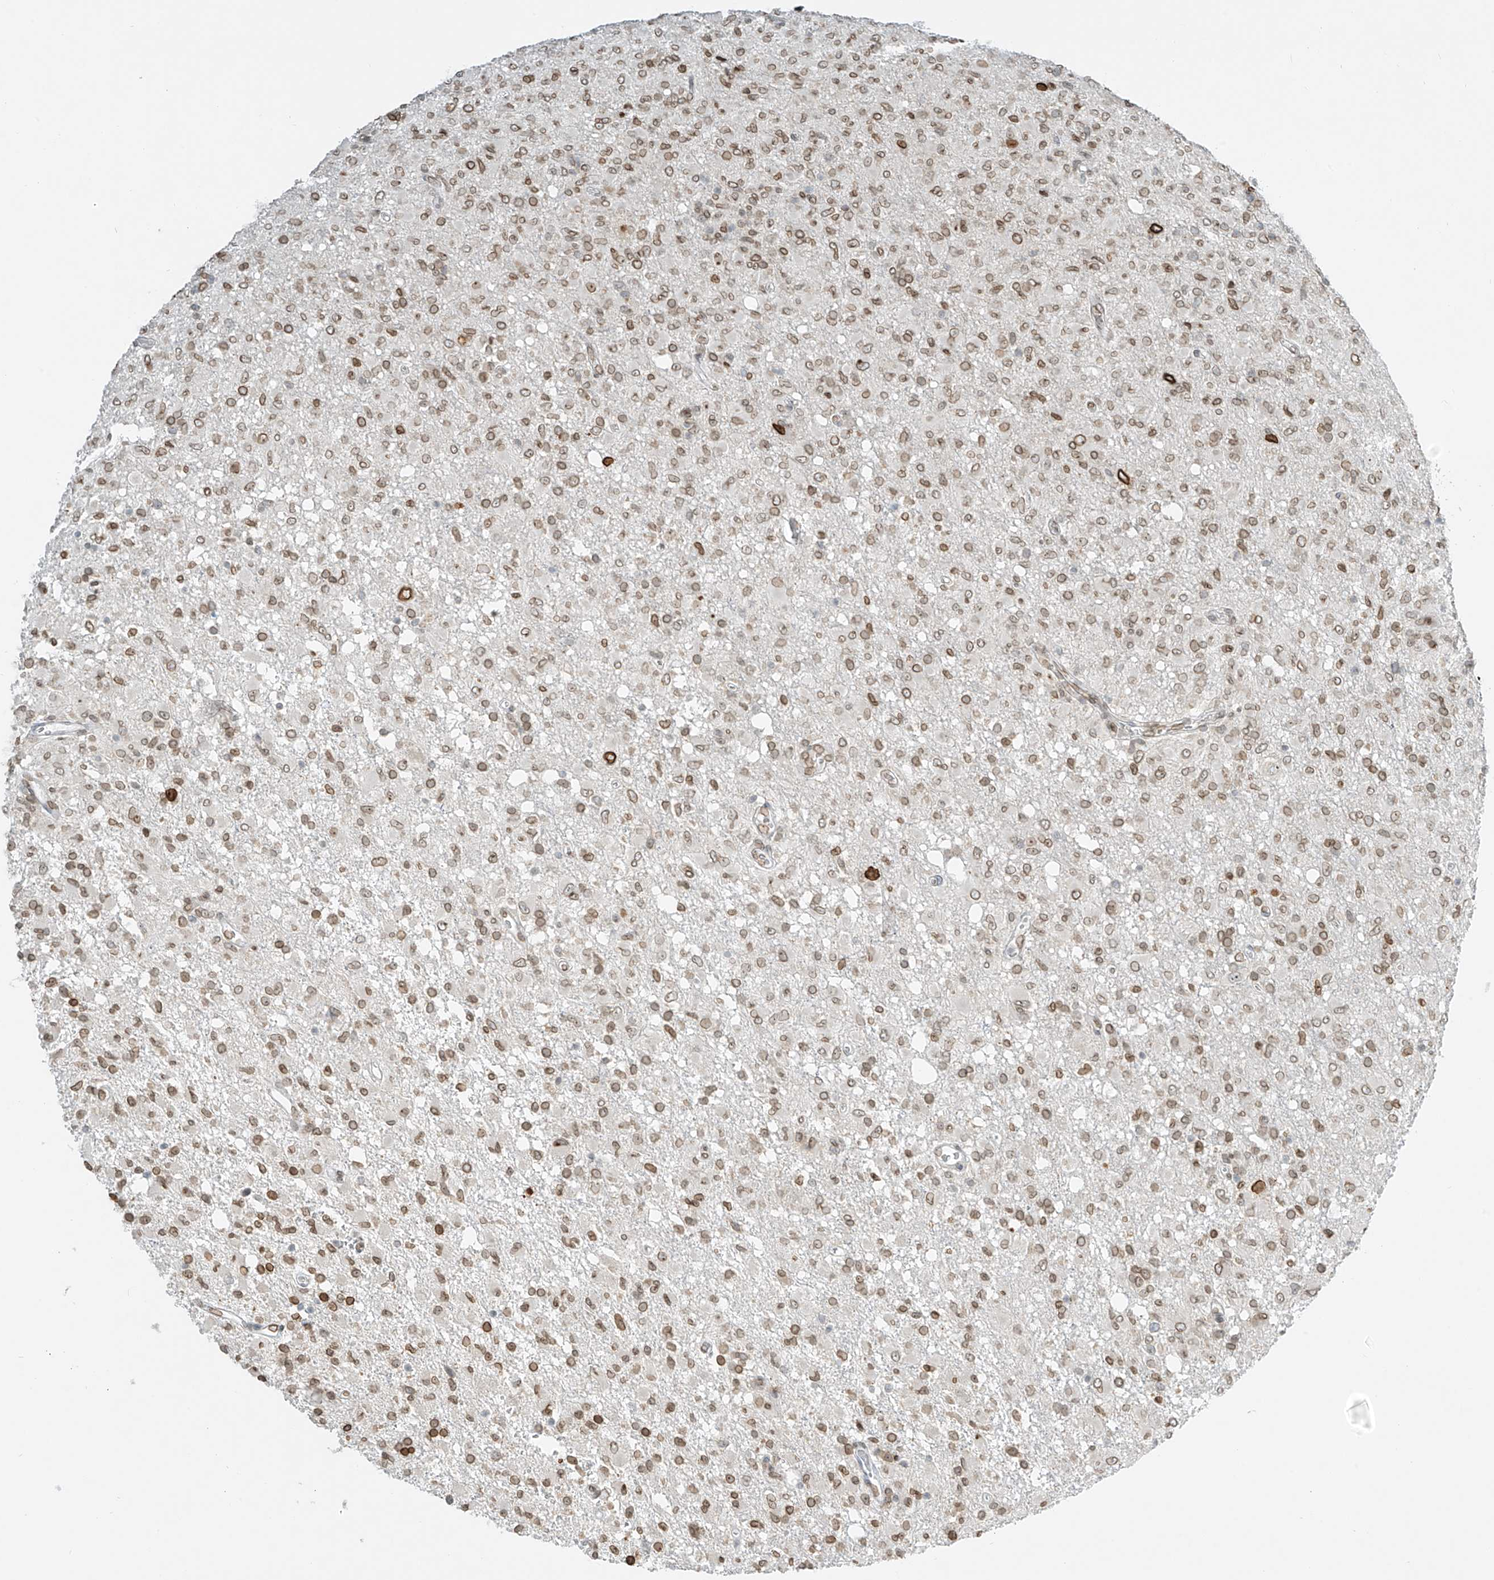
{"staining": {"intensity": "moderate", "quantity": "25%-75%", "location": "cytoplasmic/membranous,nuclear"}, "tissue": "glioma", "cell_type": "Tumor cells", "image_type": "cancer", "snomed": [{"axis": "morphology", "description": "Glioma, malignant, High grade"}, {"axis": "topography", "description": "Brain"}], "caption": "Protein expression analysis of malignant glioma (high-grade) demonstrates moderate cytoplasmic/membranous and nuclear expression in approximately 25%-75% of tumor cells.", "gene": "SAMD15", "patient": {"sex": "female", "age": 57}}